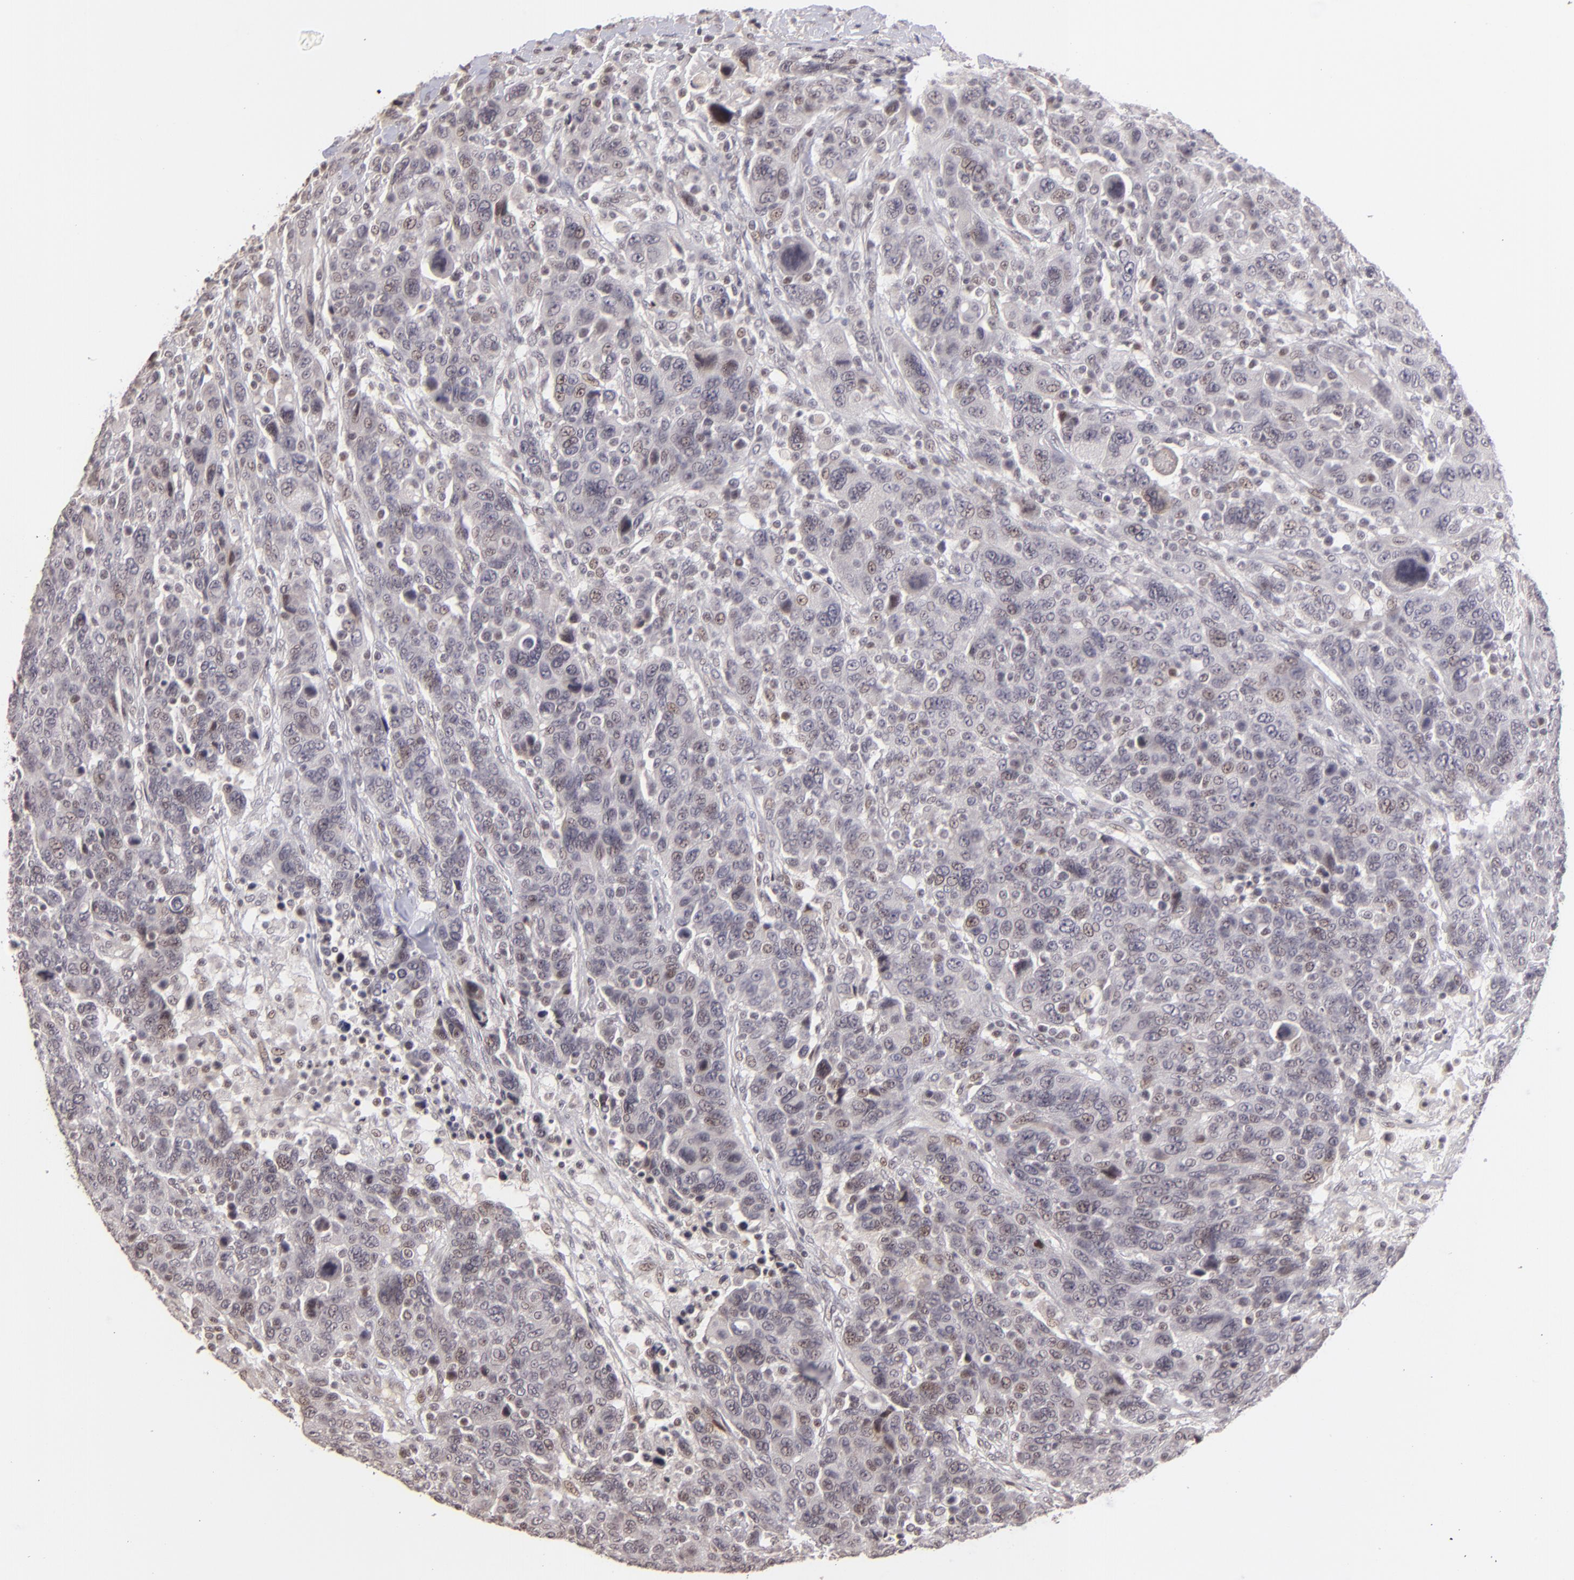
{"staining": {"intensity": "weak", "quantity": "<25%", "location": "nuclear"}, "tissue": "breast cancer", "cell_type": "Tumor cells", "image_type": "cancer", "snomed": [{"axis": "morphology", "description": "Duct carcinoma"}, {"axis": "topography", "description": "Breast"}], "caption": "This image is of invasive ductal carcinoma (breast) stained with immunohistochemistry (IHC) to label a protein in brown with the nuclei are counter-stained blue. There is no expression in tumor cells.", "gene": "RARB", "patient": {"sex": "female", "age": 37}}